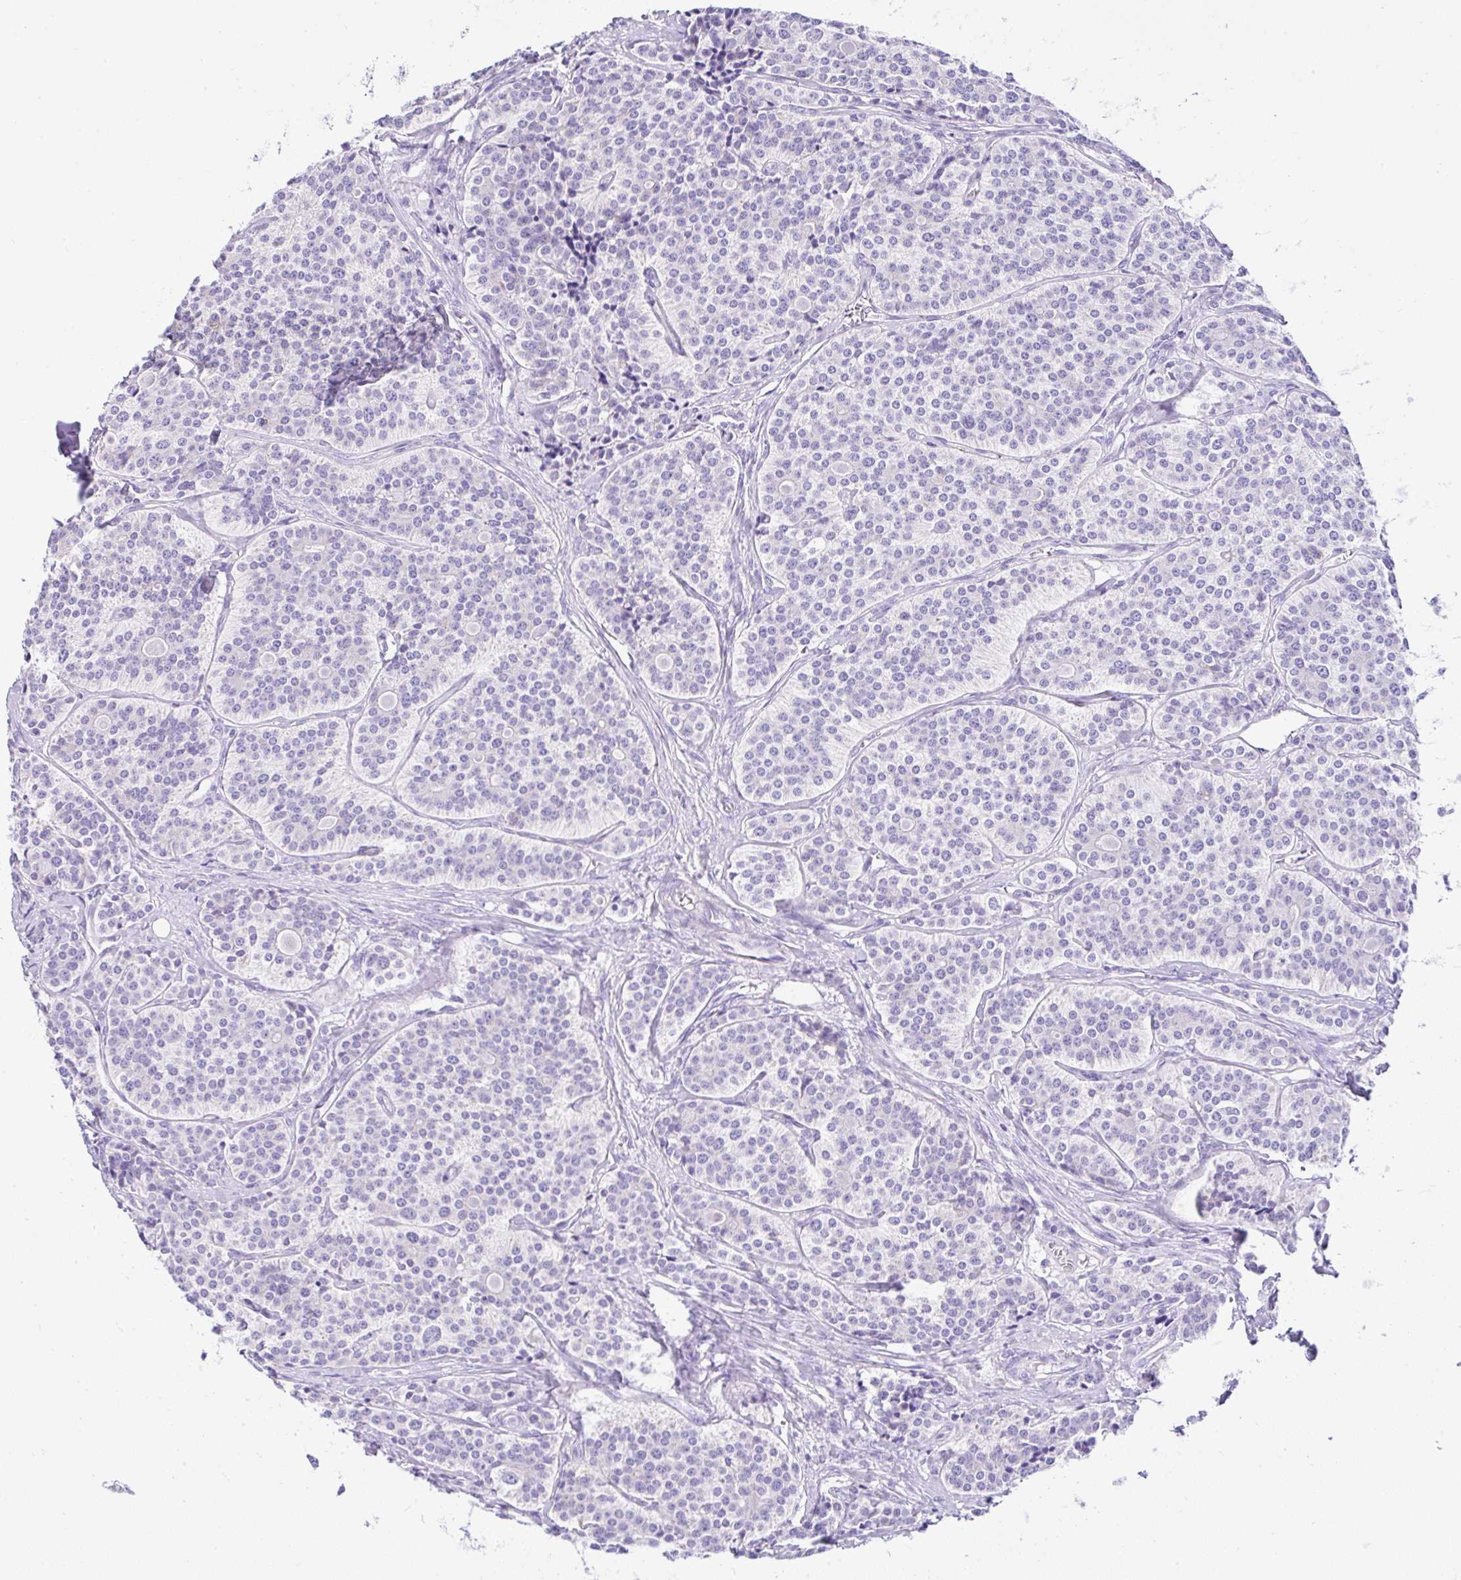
{"staining": {"intensity": "negative", "quantity": "none", "location": "none"}, "tissue": "carcinoid", "cell_type": "Tumor cells", "image_type": "cancer", "snomed": [{"axis": "morphology", "description": "Carcinoid, malignant, NOS"}, {"axis": "topography", "description": "Small intestine"}], "caption": "DAB (3,3'-diaminobenzidine) immunohistochemical staining of carcinoid demonstrates no significant staining in tumor cells.", "gene": "SLC13A1", "patient": {"sex": "male", "age": 63}}